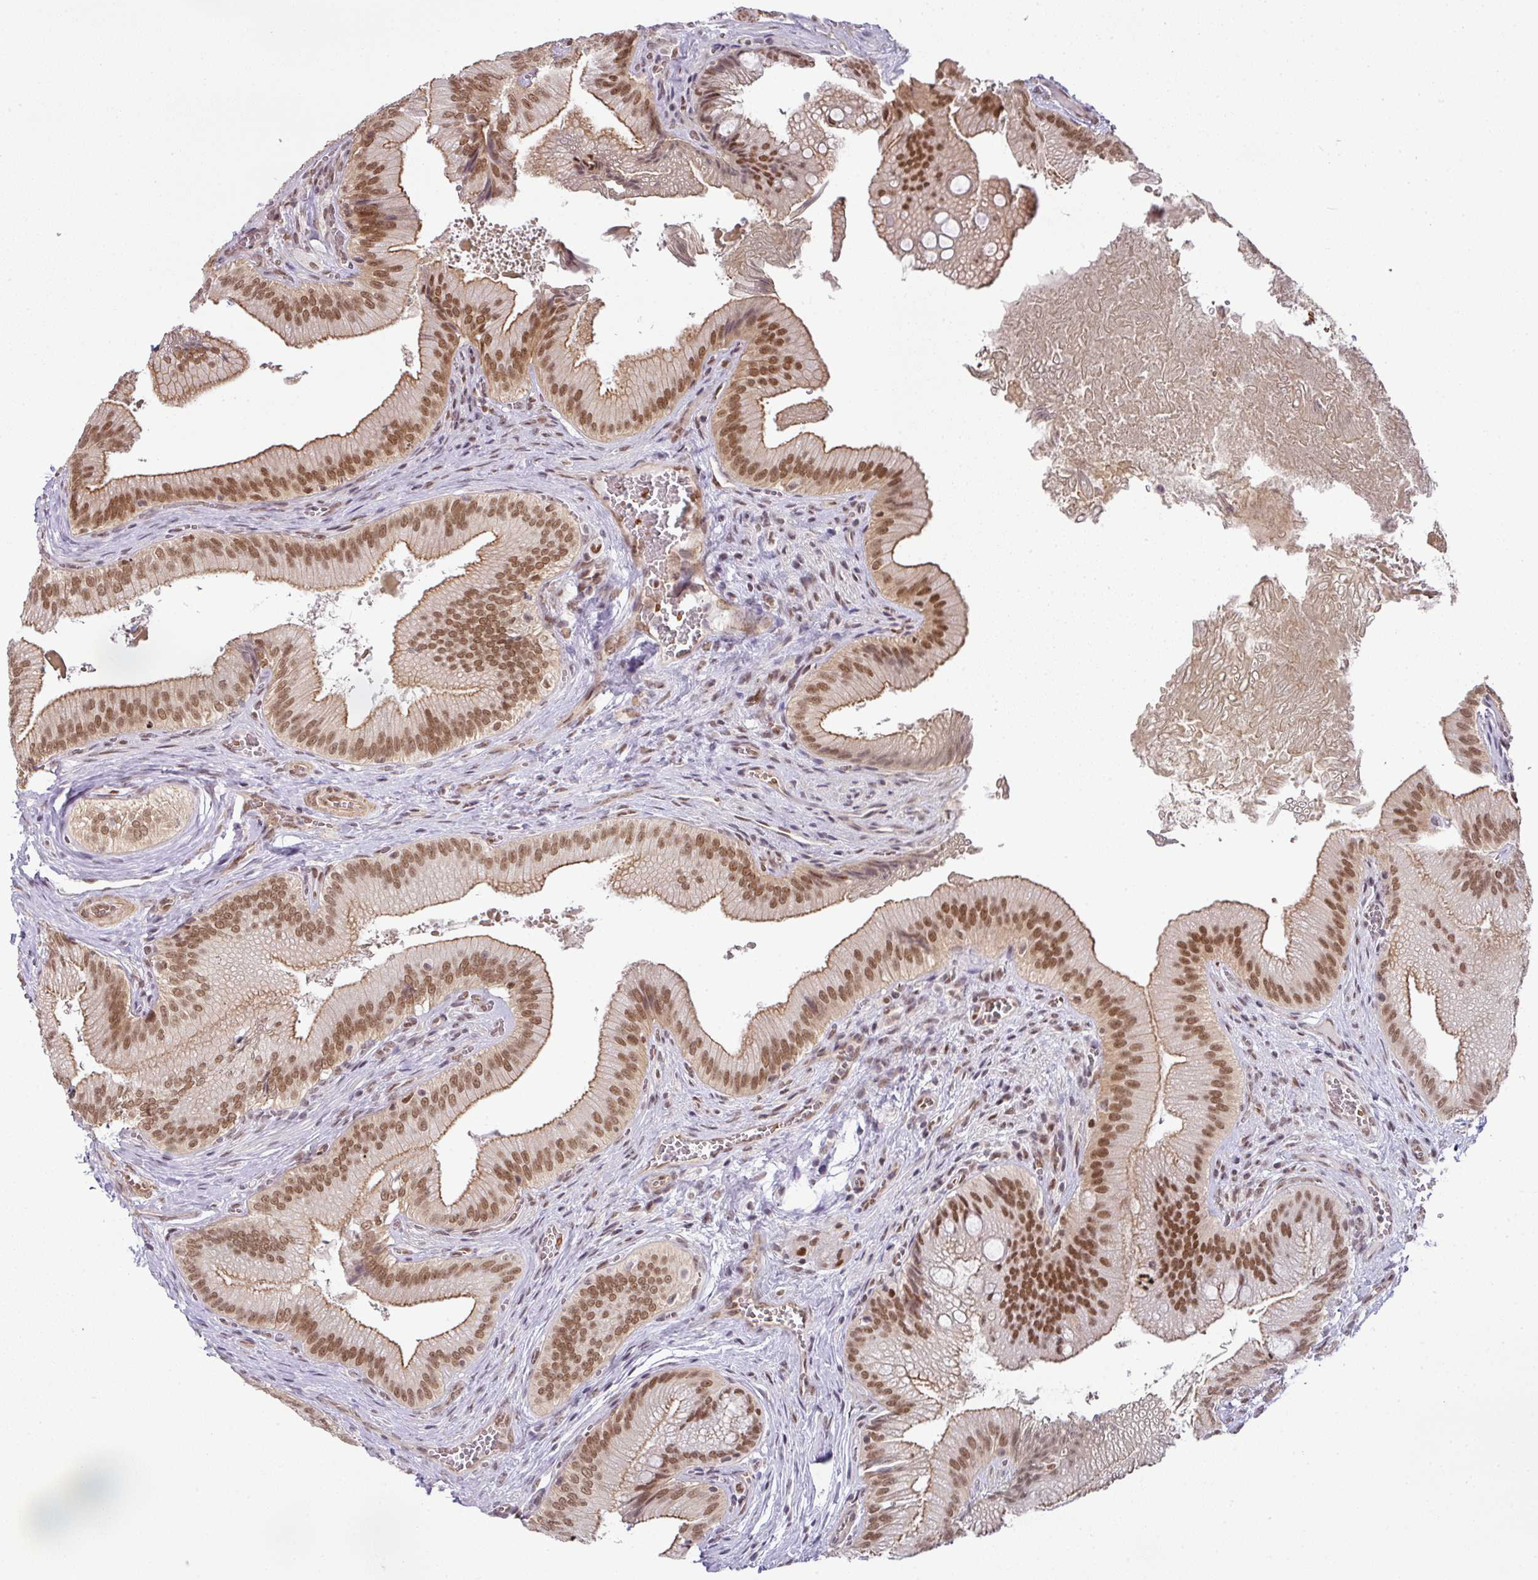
{"staining": {"intensity": "moderate", "quantity": ">75%", "location": "cytoplasmic/membranous,nuclear"}, "tissue": "gallbladder", "cell_type": "Glandular cells", "image_type": "normal", "snomed": [{"axis": "morphology", "description": "Normal tissue, NOS"}, {"axis": "topography", "description": "Gallbladder"}], "caption": "Moderate cytoplasmic/membranous,nuclear protein expression is appreciated in about >75% of glandular cells in gallbladder.", "gene": "NCOA5", "patient": {"sex": "male", "age": 17}}